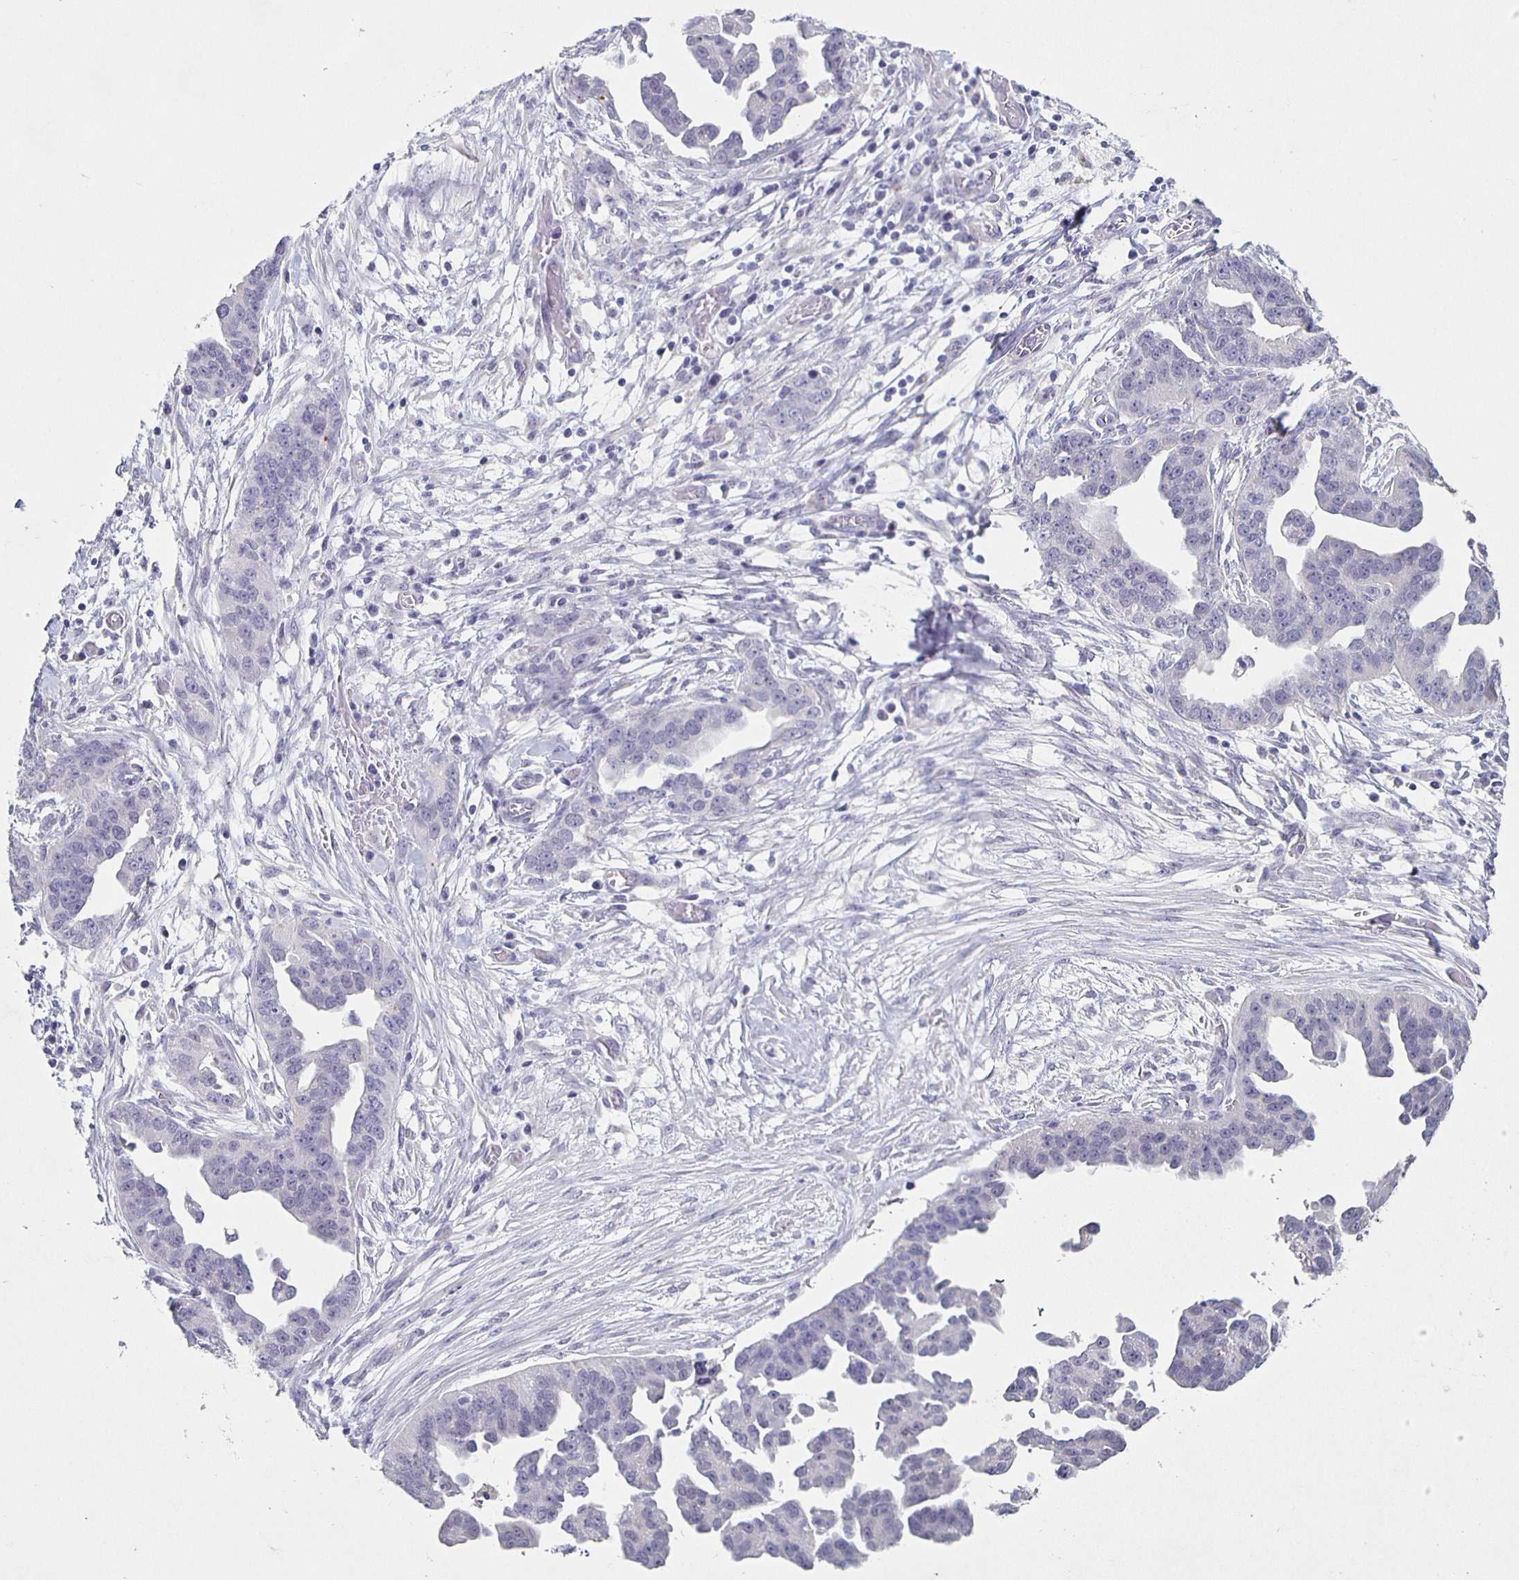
{"staining": {"intensity": "negative", "quantity": "none", "location": "none"}, "tissue": "ovarian cancer", "cell_type": "Tumor cells", "image_type": "cancer", "snomed": [{"axis": "morphology", "description": "Cystadenocarcinoma, serous, NOS"}, {"axis": "topography", "description": "Ovary"}], "caption": "The micrograph shows no significant expression in tumor cells of serous cystadenocarcinoma (ovarian).", "gene": "CARNS1", "patient": {"sex": "female", "age": 75}}